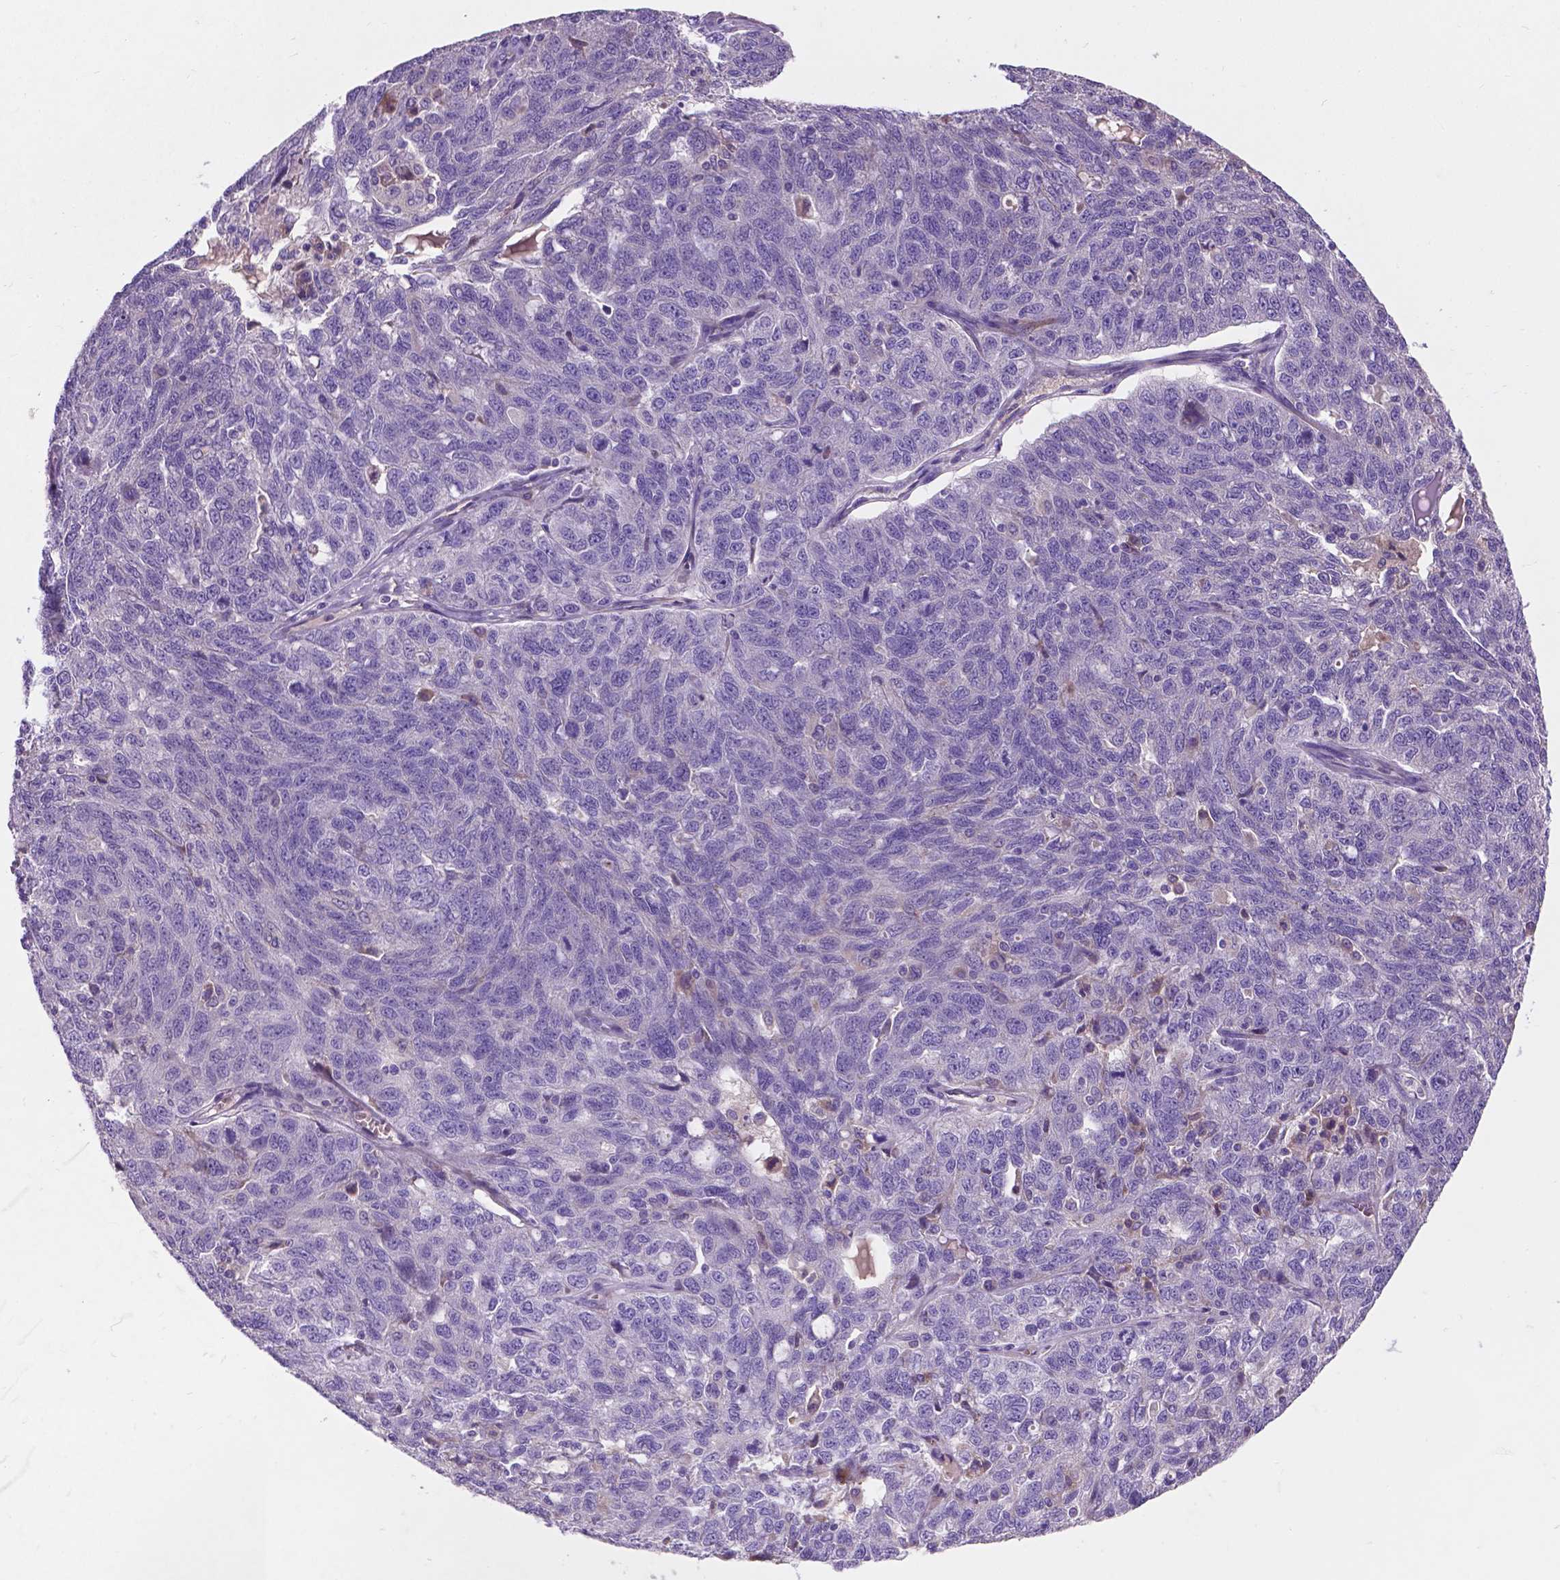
{"staining": {"intensity": "negative", "quantity": "none", "location": "none"}, "tissue": "ovarian cancer", "cell_type": "Tumor cells", "image_type": "cancer", "snomed": [{"axis": "morphology", "description": "Cystadenocarcinoma, serous, NOS"}, {"axis": "topography", "description": "Ovary"}], "caption": "High magnification brightfield microscopy of ovarian cancer stained with DAB (brown) and counterstained with hematoxylin (blue): tumor cells show no significant positivity.", "gene": "NOXO1", "patient": {"sex": "female", "age": 71}}